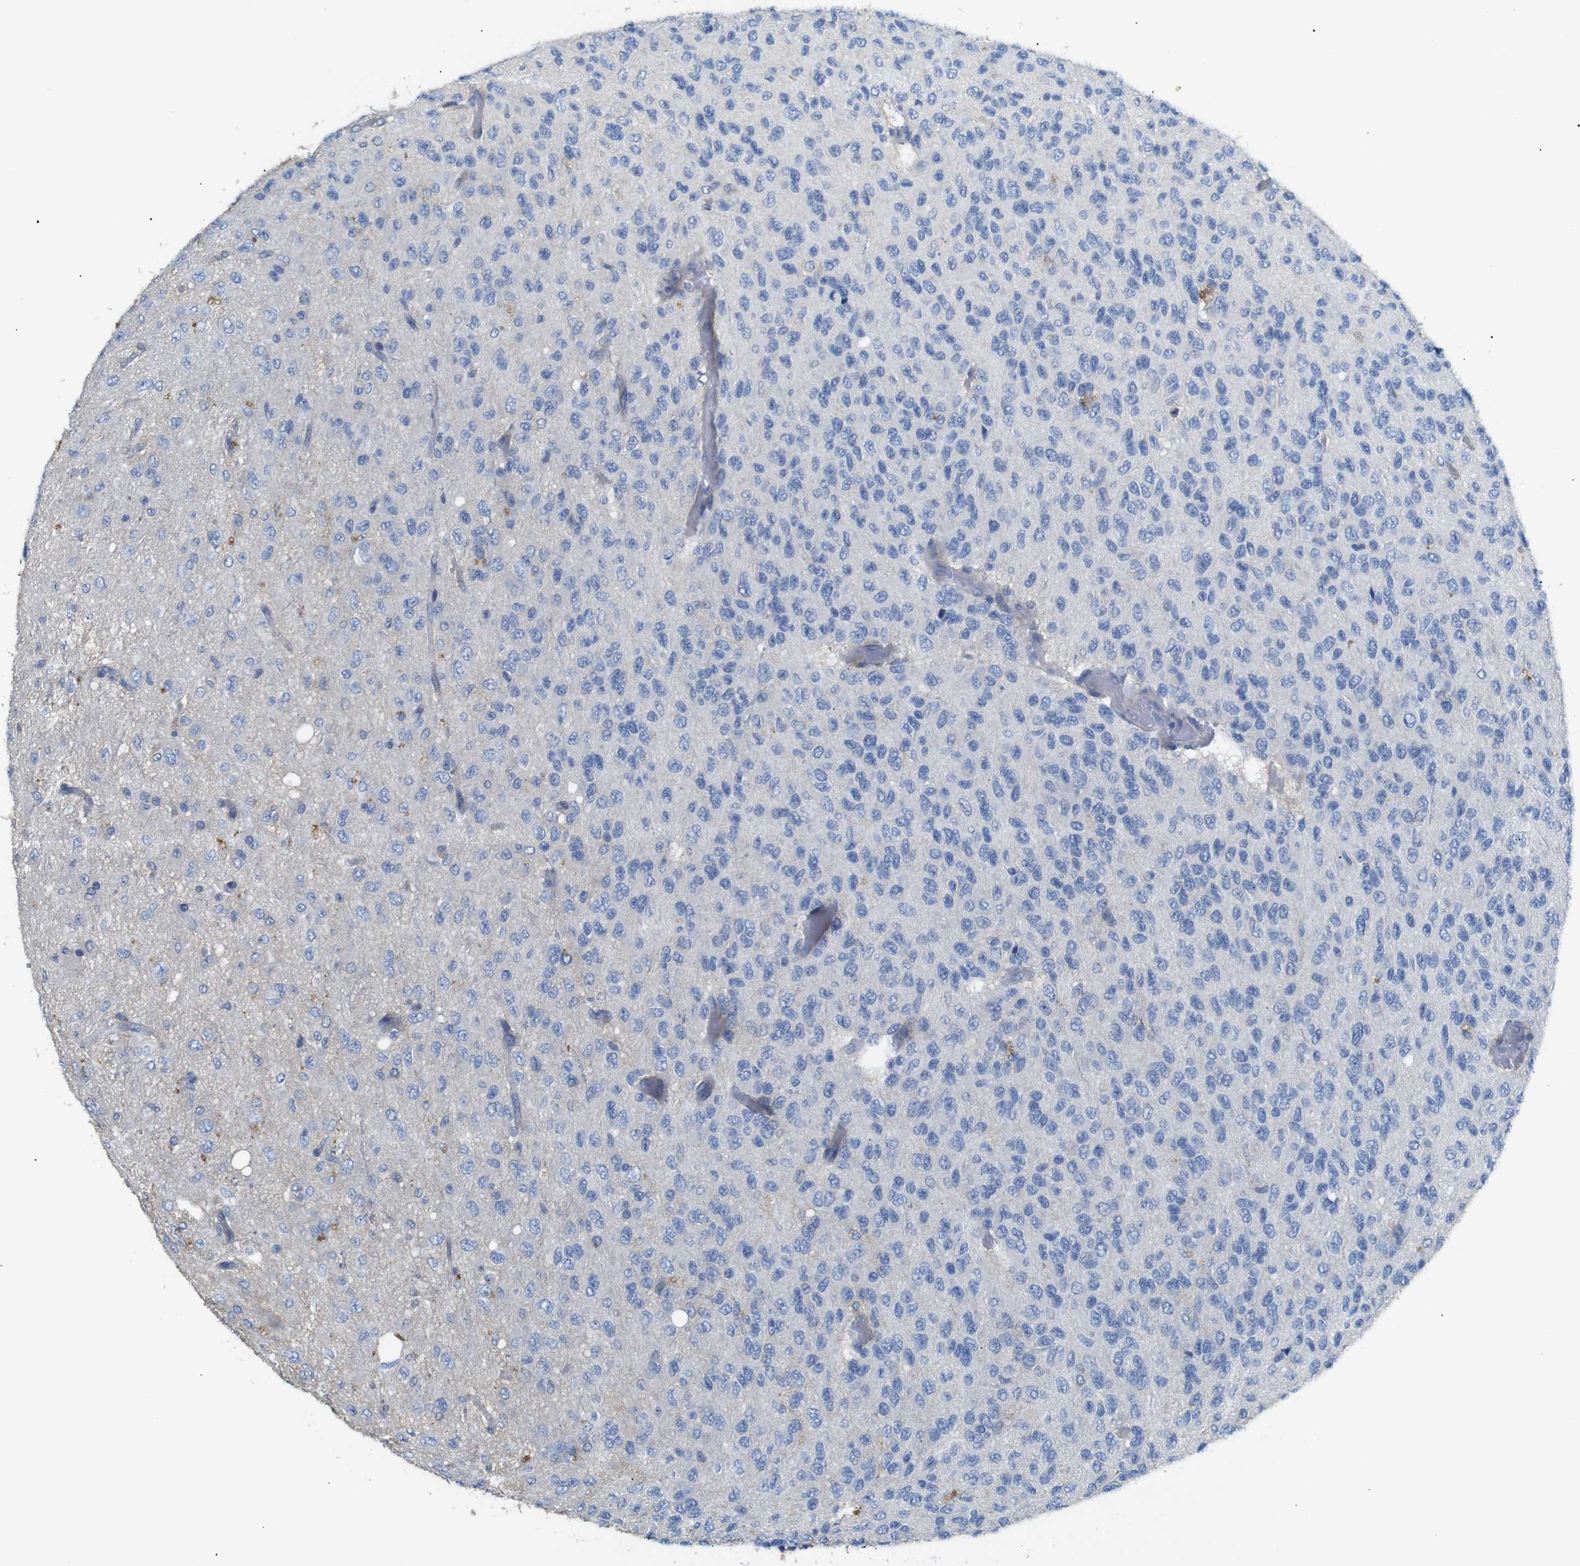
{"staining": {"intensity": "negative", "quantity": "none", "location": "none"}, "tissue": "glioma", "cell_type": "Tumor cells", "image_type": "cancer", "snomed": [{"axis": "morphology", "description": "Glioma, malignant, High grade"}, {"axis": "topography", "description": "pancreas cauda"}], "caption": "Tumor cells show no significant protein positivity in malignant glioma (high-grade).", "gene": "ALOX15", "patient": {"sex": "male", "age": 60}}